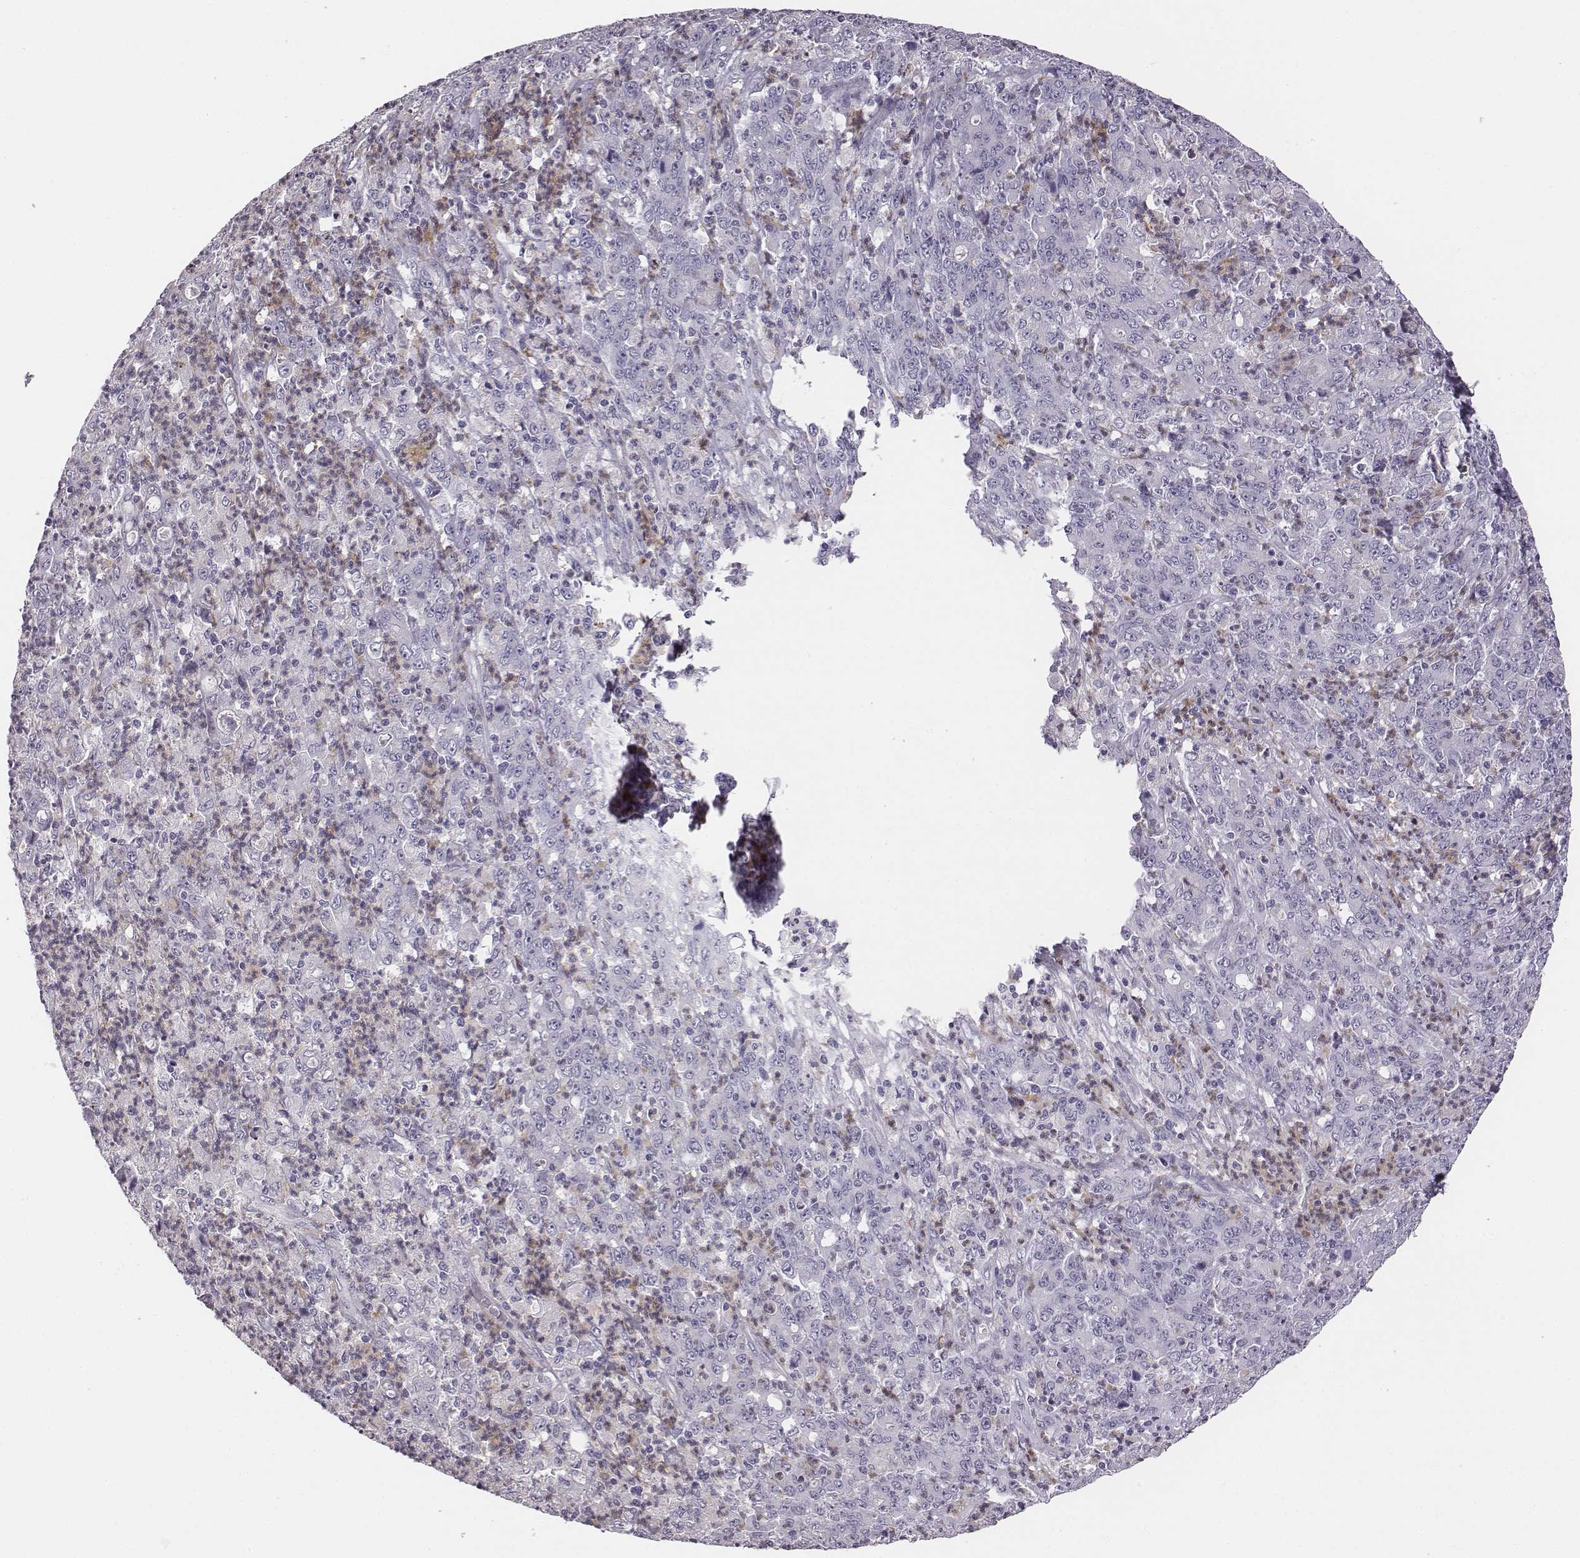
{"staining": {"intensity": "negative", "quantity": "none", "location": "none"}, "tissue": "stomach cancer", "cell_type": "Tumor cells", "image_type": "cancer", "snomed": [{"axis": "morphology", "description": "Adenocarcinoma, NOS"}, {"axis": "topography", "description": "Stomach, lower"}], "caption": "Photomicrograph shows no significant protein staining in tumor cells of adenocarcinoma (stomach). (DAB (3,3'-diaminobenzidine) IHC visualized using brightfield microscopy, high magnification).", "gene": "ADAM7", "patient": {"sex": "female", "age": 71}}